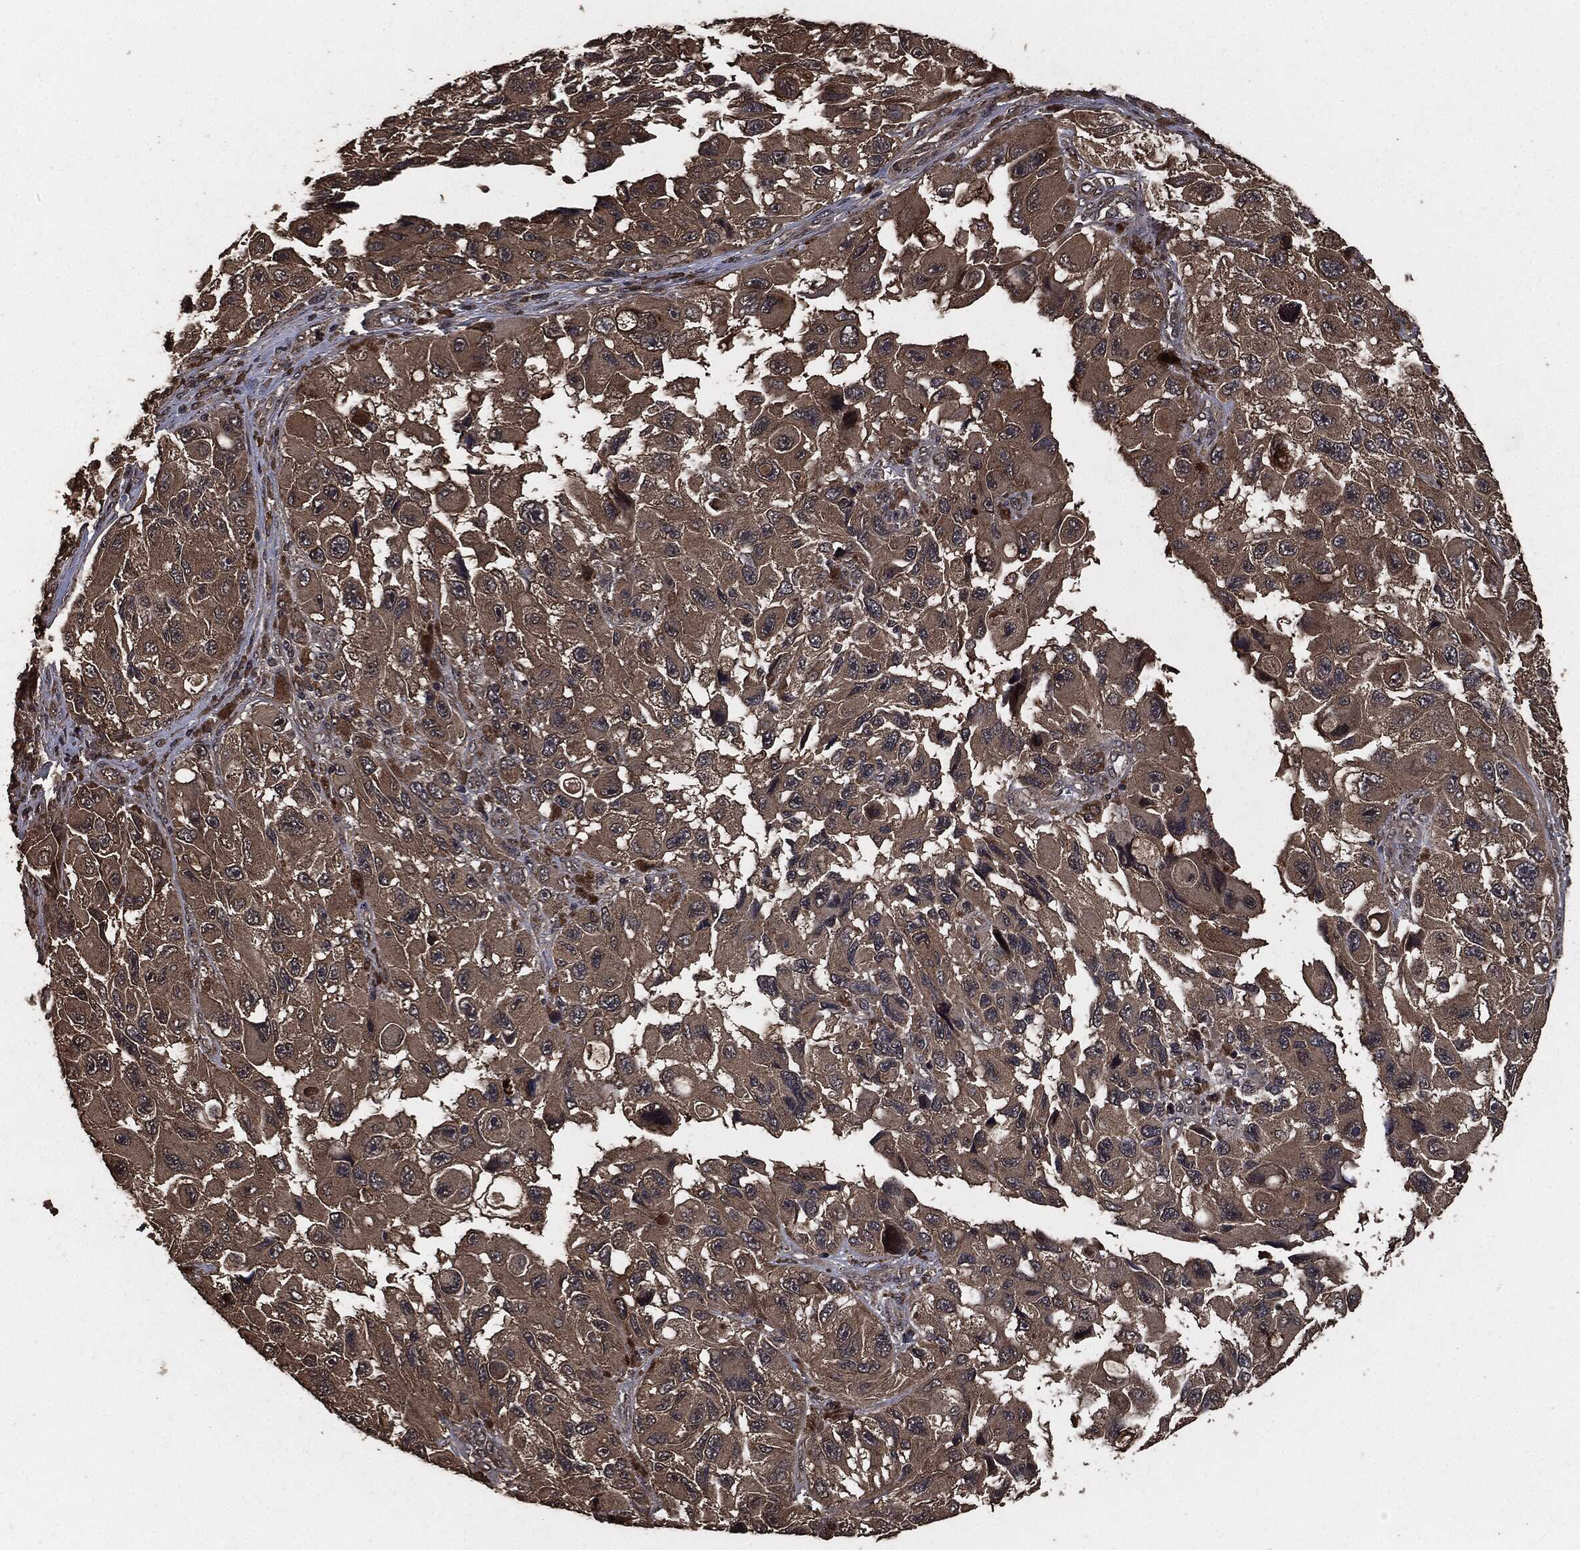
{"staining": {"intensity": "weak", "quantity": "25%-75%", "location": "cytoplasmic/membranous"}, "tissue": "melanoma", "cell_type": "Tumor cells", "image_type": "cancer", "snomed": [{"axis": "morphology", "description": "Malignant melanoma, NOS"}, {"axis": "topography", "description": "Skin"}], "caption": "Weak cytoplasmic/membranous staining for a protein is appreciated in approximately 25%-75% of tumor cells of melanoma using IHC.", "gene": "AKT1S1", "patient": {"sex": "female", "age": 73}}